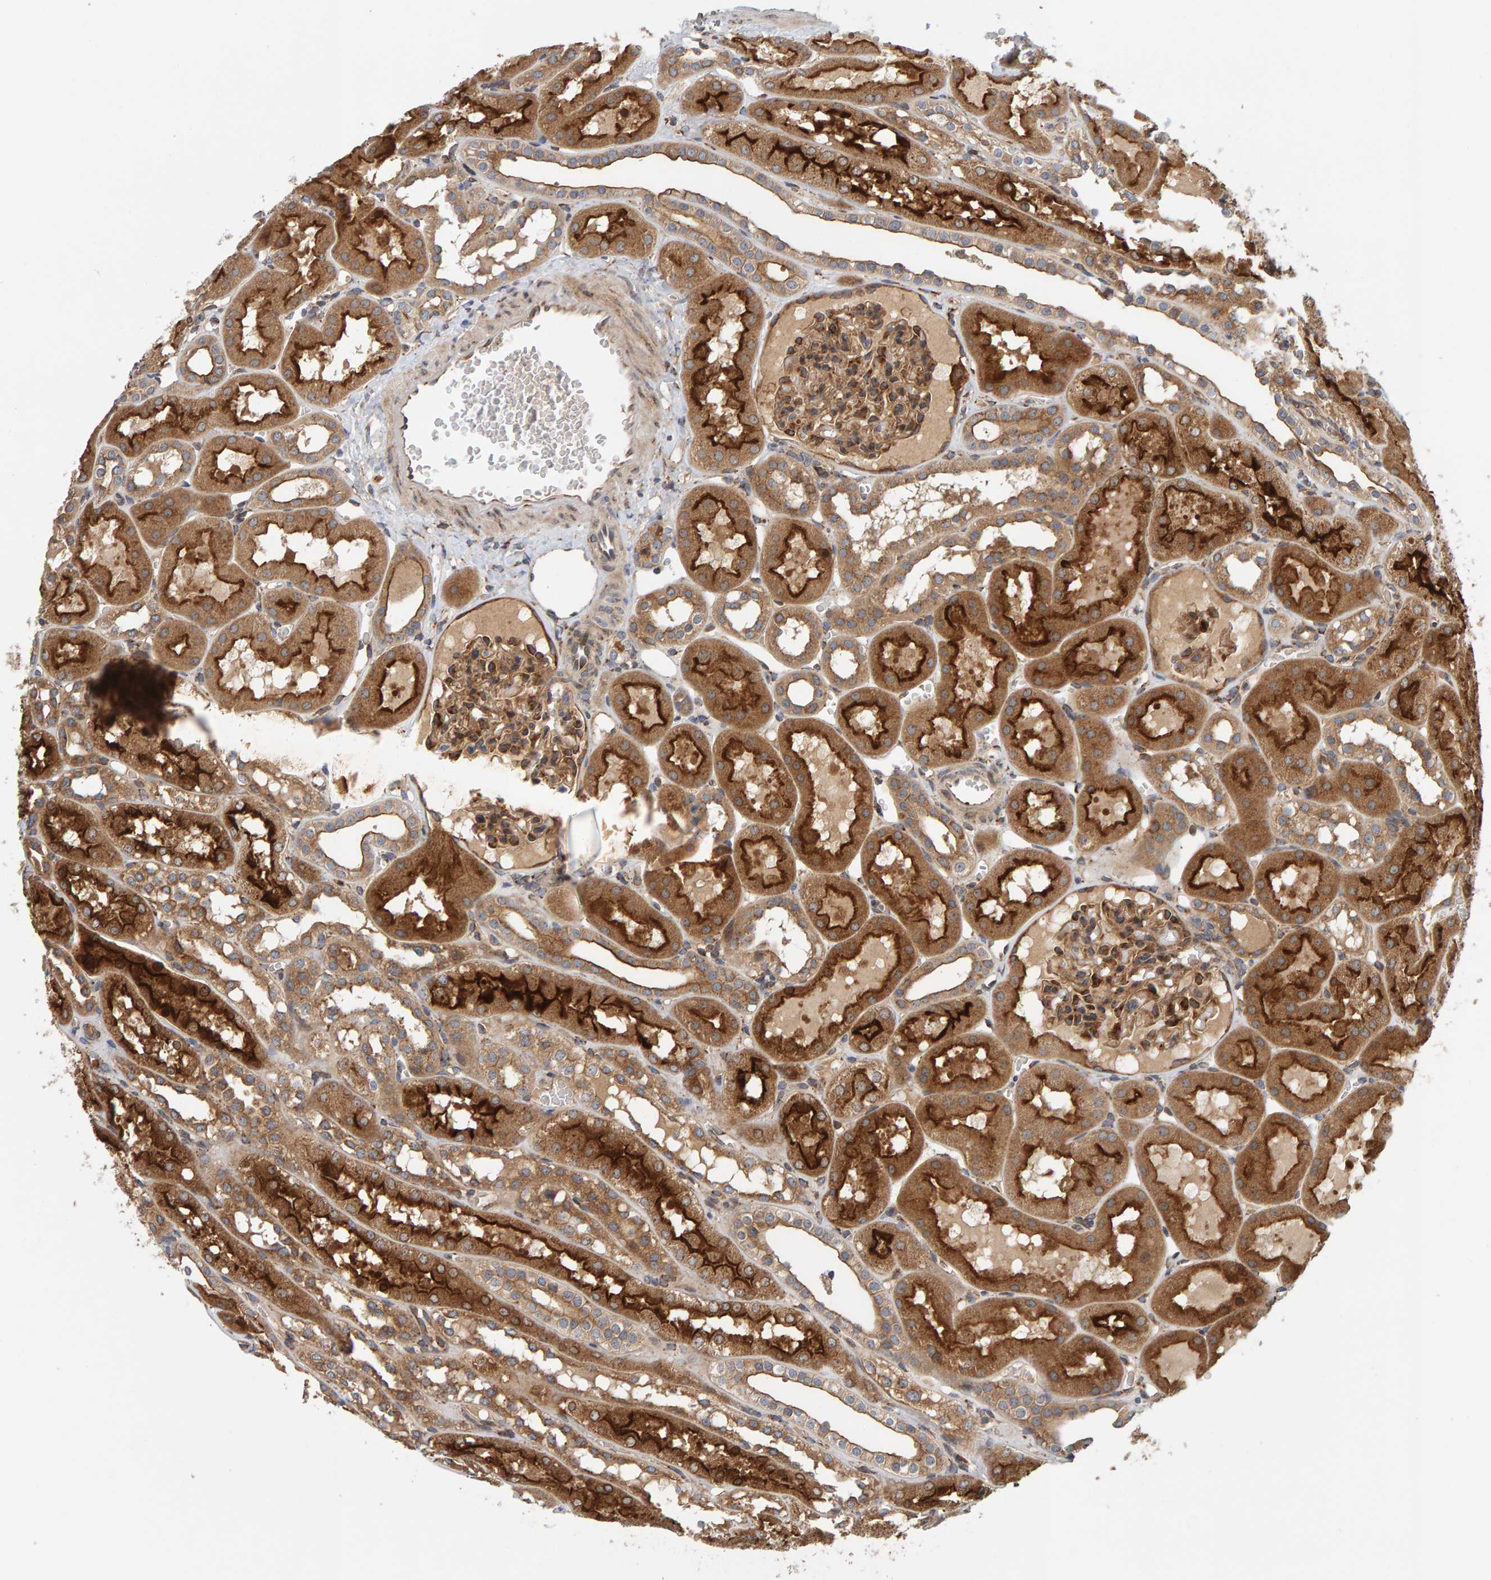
{"staining": {"intensity": "moderate", "quantity": ">75%", "location": "cytoplasmic/membranous"}, "tissue": "kidney", "cell_type": "Cells in glomeruli", "image_type": "normal", "snomed": [{"axis": "morphology", "description": "Normal tissue, NOS"}, {"axis": "topography", "description": "Kidney"}, {"axis": "topography", "description": "Urinary bladder"}], "caption": "Human kidney stained with a brown dye shows moderate cytoplasmic/membranous positive positivity in approximately >75% of cells in glomeruli.", "gene": "BAIAP2", "patient": {"sex": "male", "age": 16}}